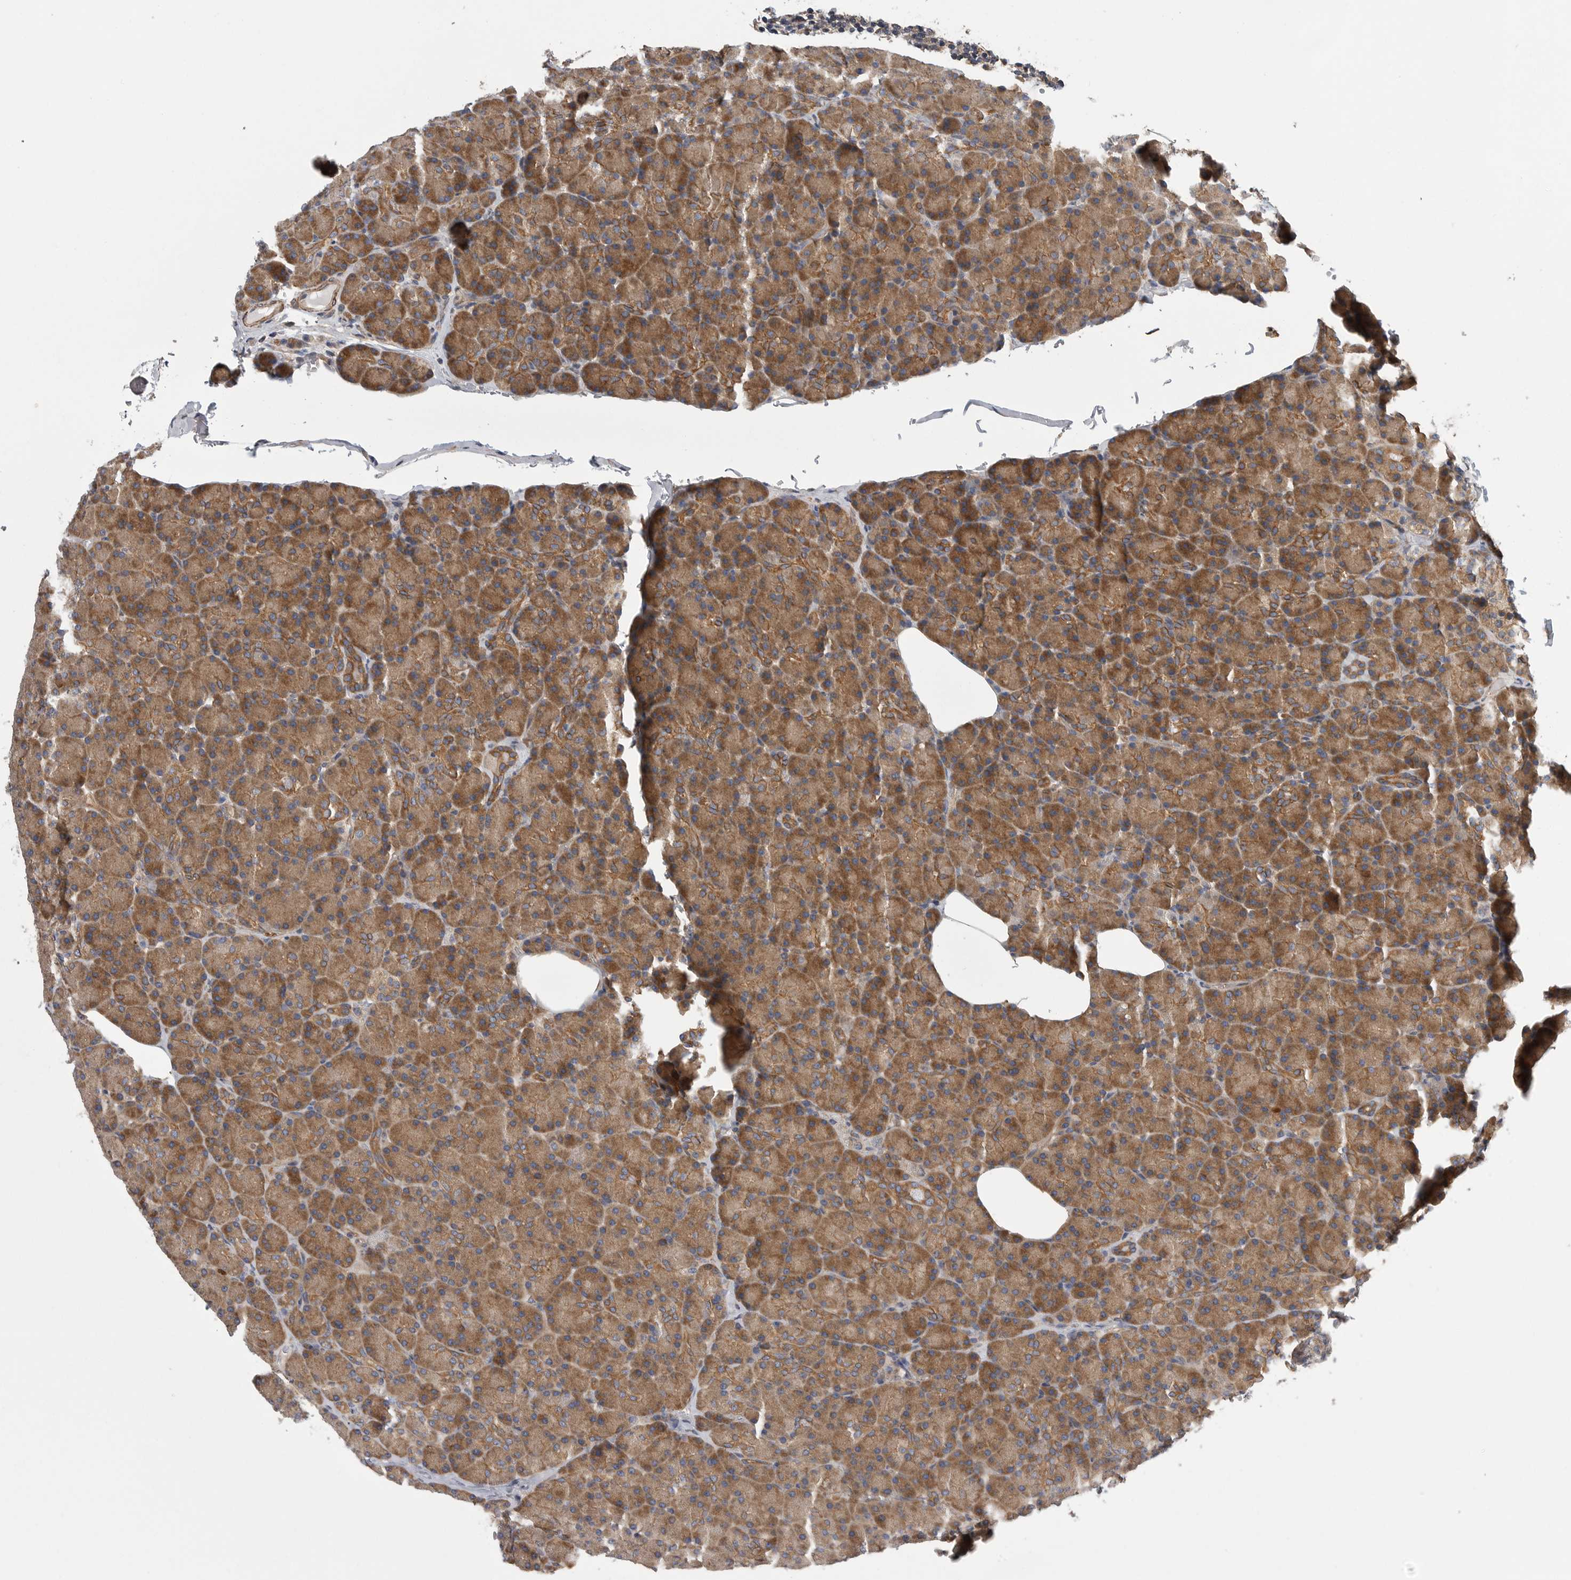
{"staining": {"intensity": "moderate", "quantity": ">75%", "location": "cytoplasmic/membranous"}, "tissue": "pancreas", "cell_type": "Exocrine glandular cells", "image_type": "normal", "snomed": [{"axis": "morphology", "description": "Normal tissue, NOS"}, {"axis": "topography", "description": "Pancreas"}], "caption": "The micrograph displays immunohistochemical staining of benign pancreas. There is moderate cytoplasmic/membranous staining is present in about >75% of exocrine glandular cells.", "gene": "OXR1", "patient": {"sex": "female", "age": 43}}